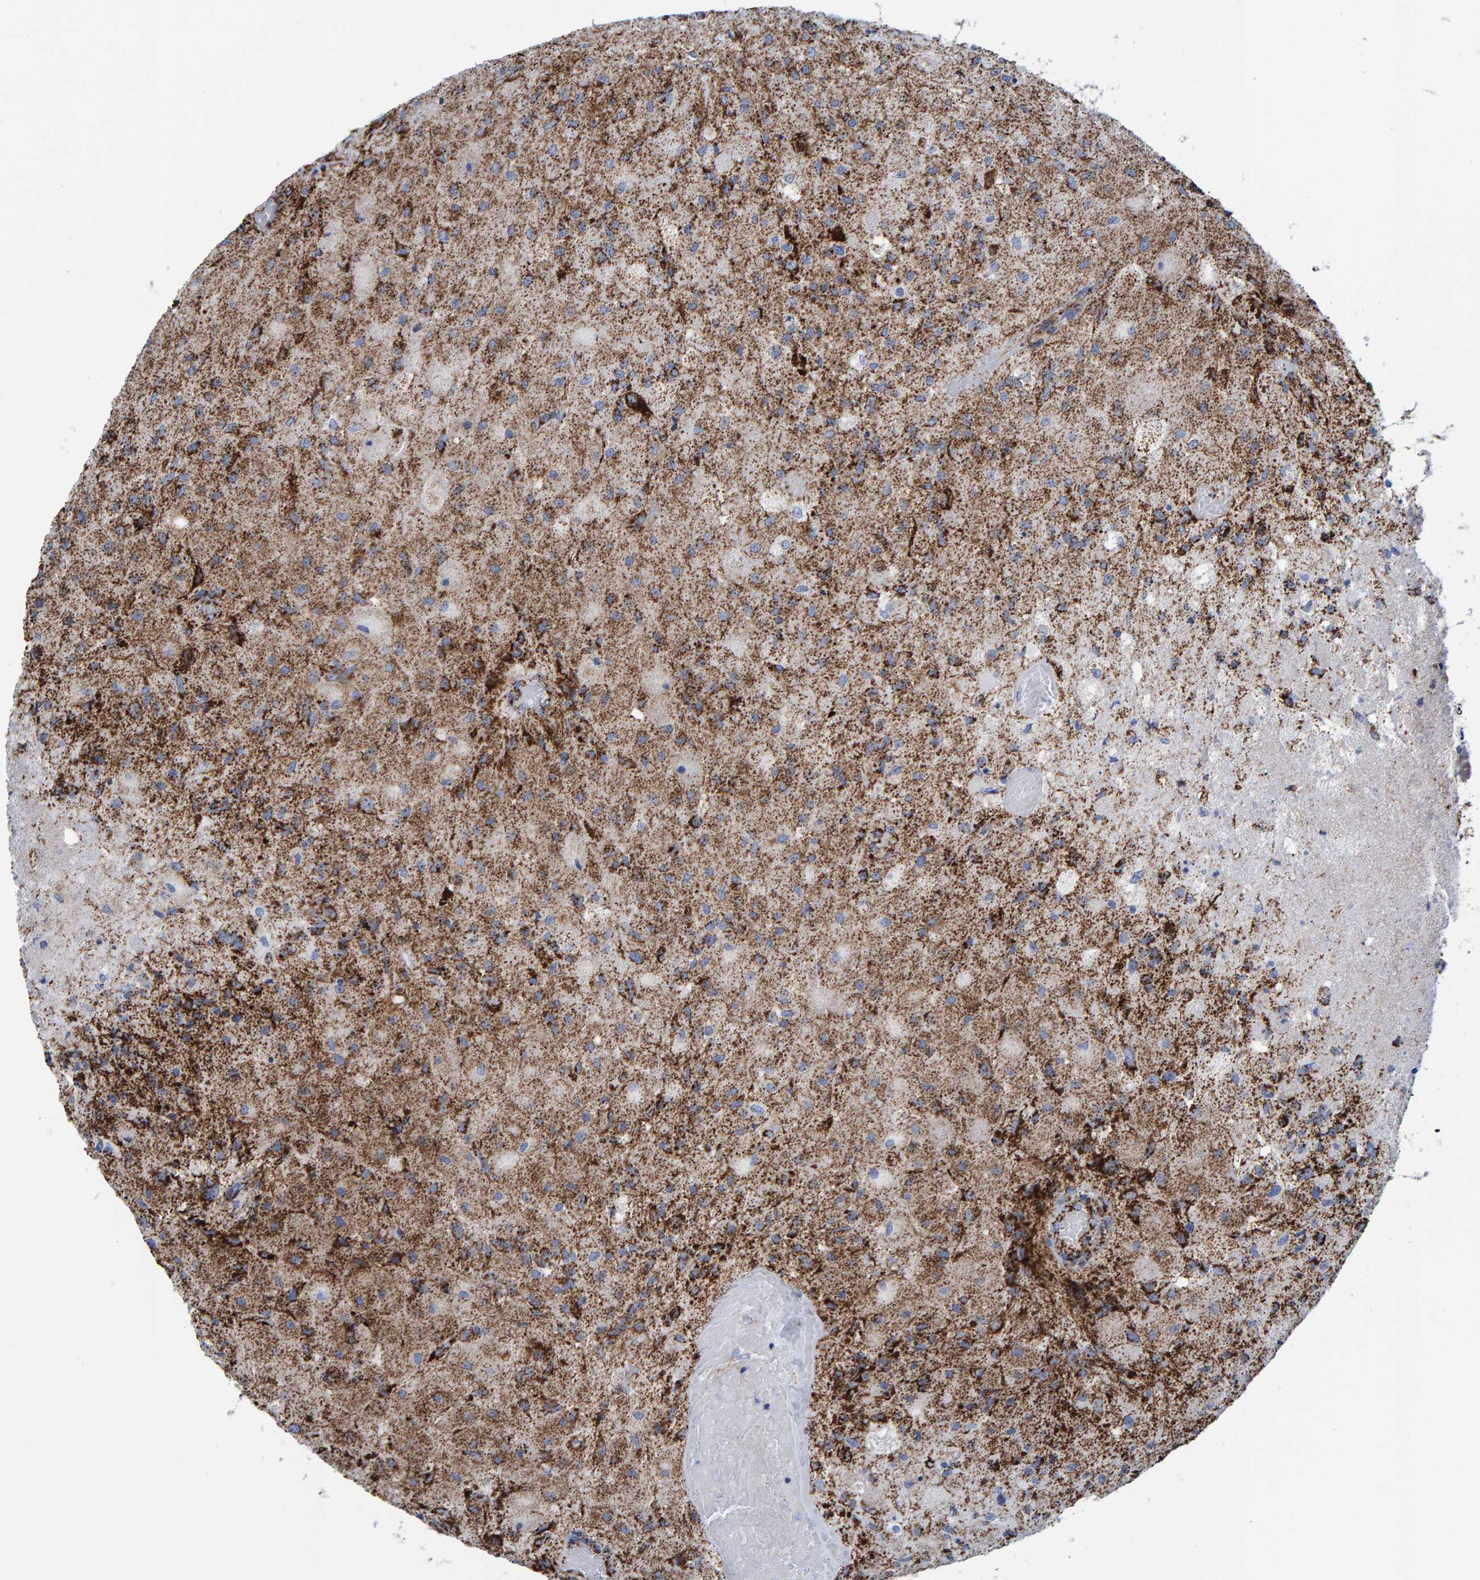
{"staining": {"intensity": "strong", "quantity": "25%-75%", "location": "cytoplasmic/membranous"}, "tissue": "glioma", "cell_type": "Tumor cells", "image_type": "cancer", "snomed": [{"axis": "morphology", "description": "Normal tissue, NOS"}, {"axis": "morphology", "description": "Glioma, malignant, High grade"}, {"axis": "topography", "description": "Cerebral cortex"}], "caption": "Malignant glioma (high-grade) tissue displays strong cytoplasmic/membranous expression in approximately 25%-75% of tumor cells, visualized by immunohistochemistry. The staining was performed using DAB (3,3'-diaminobenzidine), with brown indicating positive protein expression. Nuclei are stained blue with hematoxylin.", "gene": "ENSG00000262660", "patient": {"sex": "male", "age": 77}}